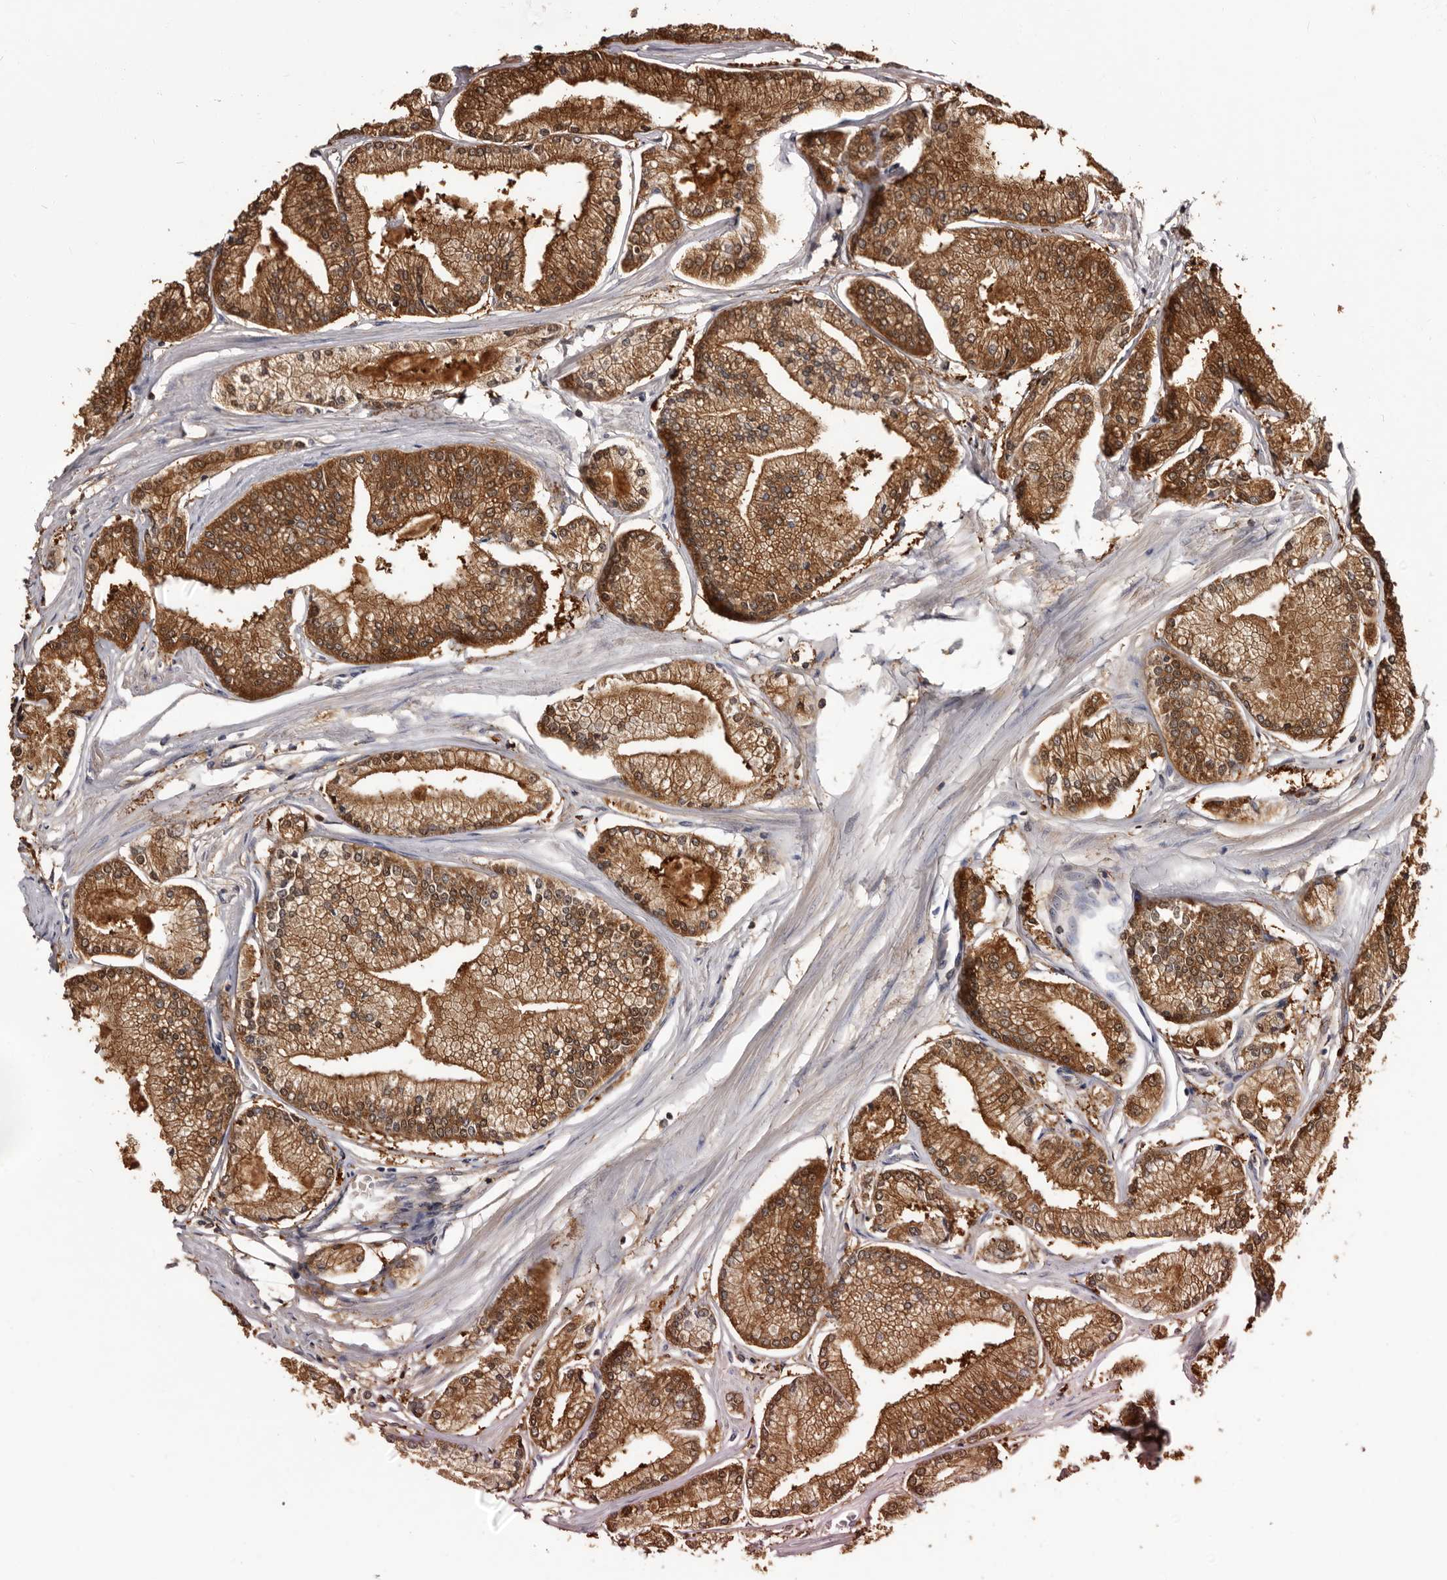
{"staining": {"intensity": "strong", "quantity": ">75%", "location": "cytoplasmic/membranous,nuclear"}, "tissue": "prostate cancer", "cell_type": "Tumor cells", "image_type": "cancer", "snomed": [{"axis": "morphology", "description": "Adenocarcinoma, Low grade"}, {"axis": "topography", "description": "Prostate"}], "caption": "IHC of human prostate cancer demonstrates high levels of strong cytoplasmic/membranous and nuclear staining in approximately >75% of tumor cells.", "gene": "DNPH1", "patient": {"sex": "male", "age": 52}}